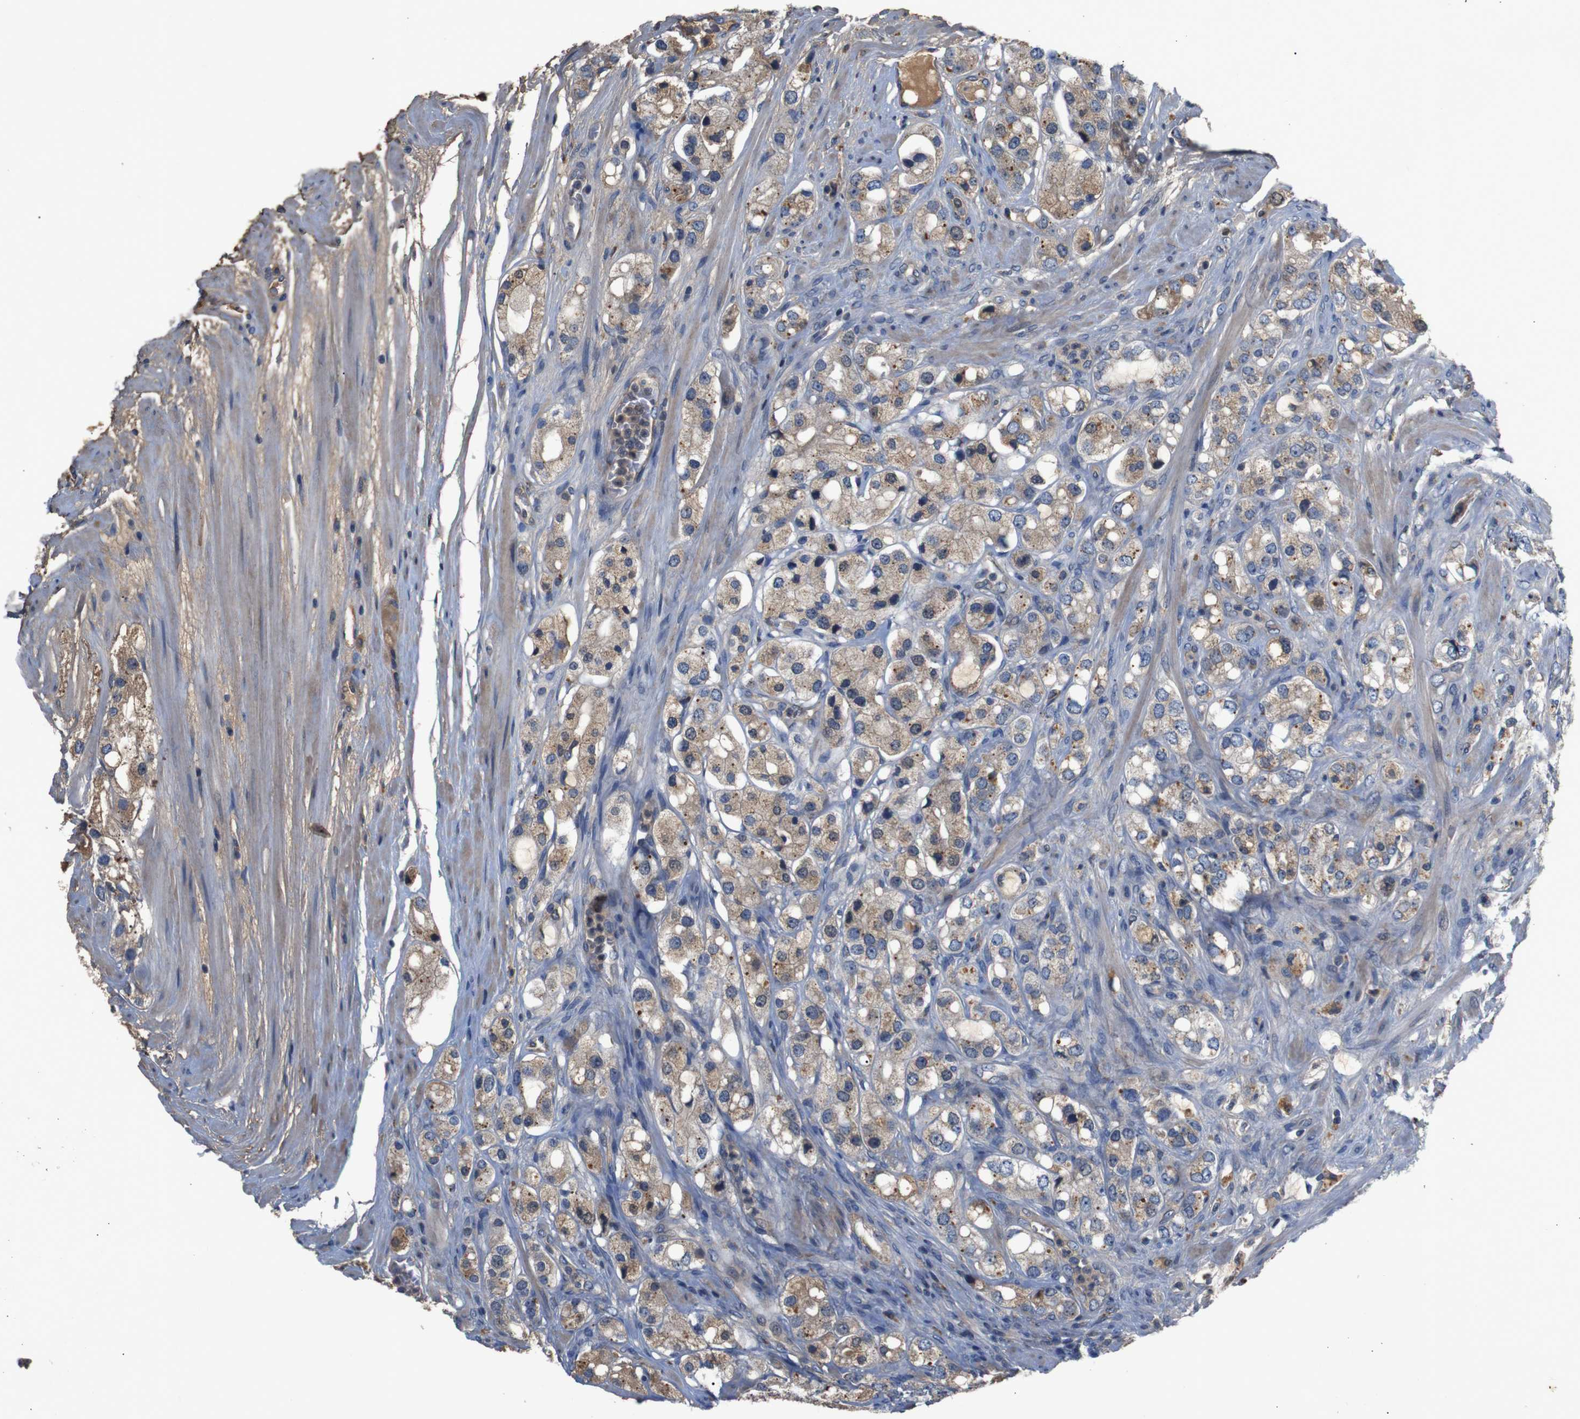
{"staining": {"intensity": "weak", "quantity": ">75%", "location": "cytoplasmic/membranous"}, "tissue": "prostate cancer", "cell_type": "Tumor cells", "image_type": "cancer", "snomed": [{"axis": "morphology", "description": "Adenocarcinoma, High grade"}, {"axis": "topography", "description": "Prostate"}], "caption": "Weak cytoplasmic/membranous protein positivity is seen in about >75% of tumor cells in prostate adenocarcinoma (high-grade). (DAB = brown stain, brightfield microscopy at high magnification).", "gene": "PTPN1", "patient": {"sex": "male", "age": 65}}